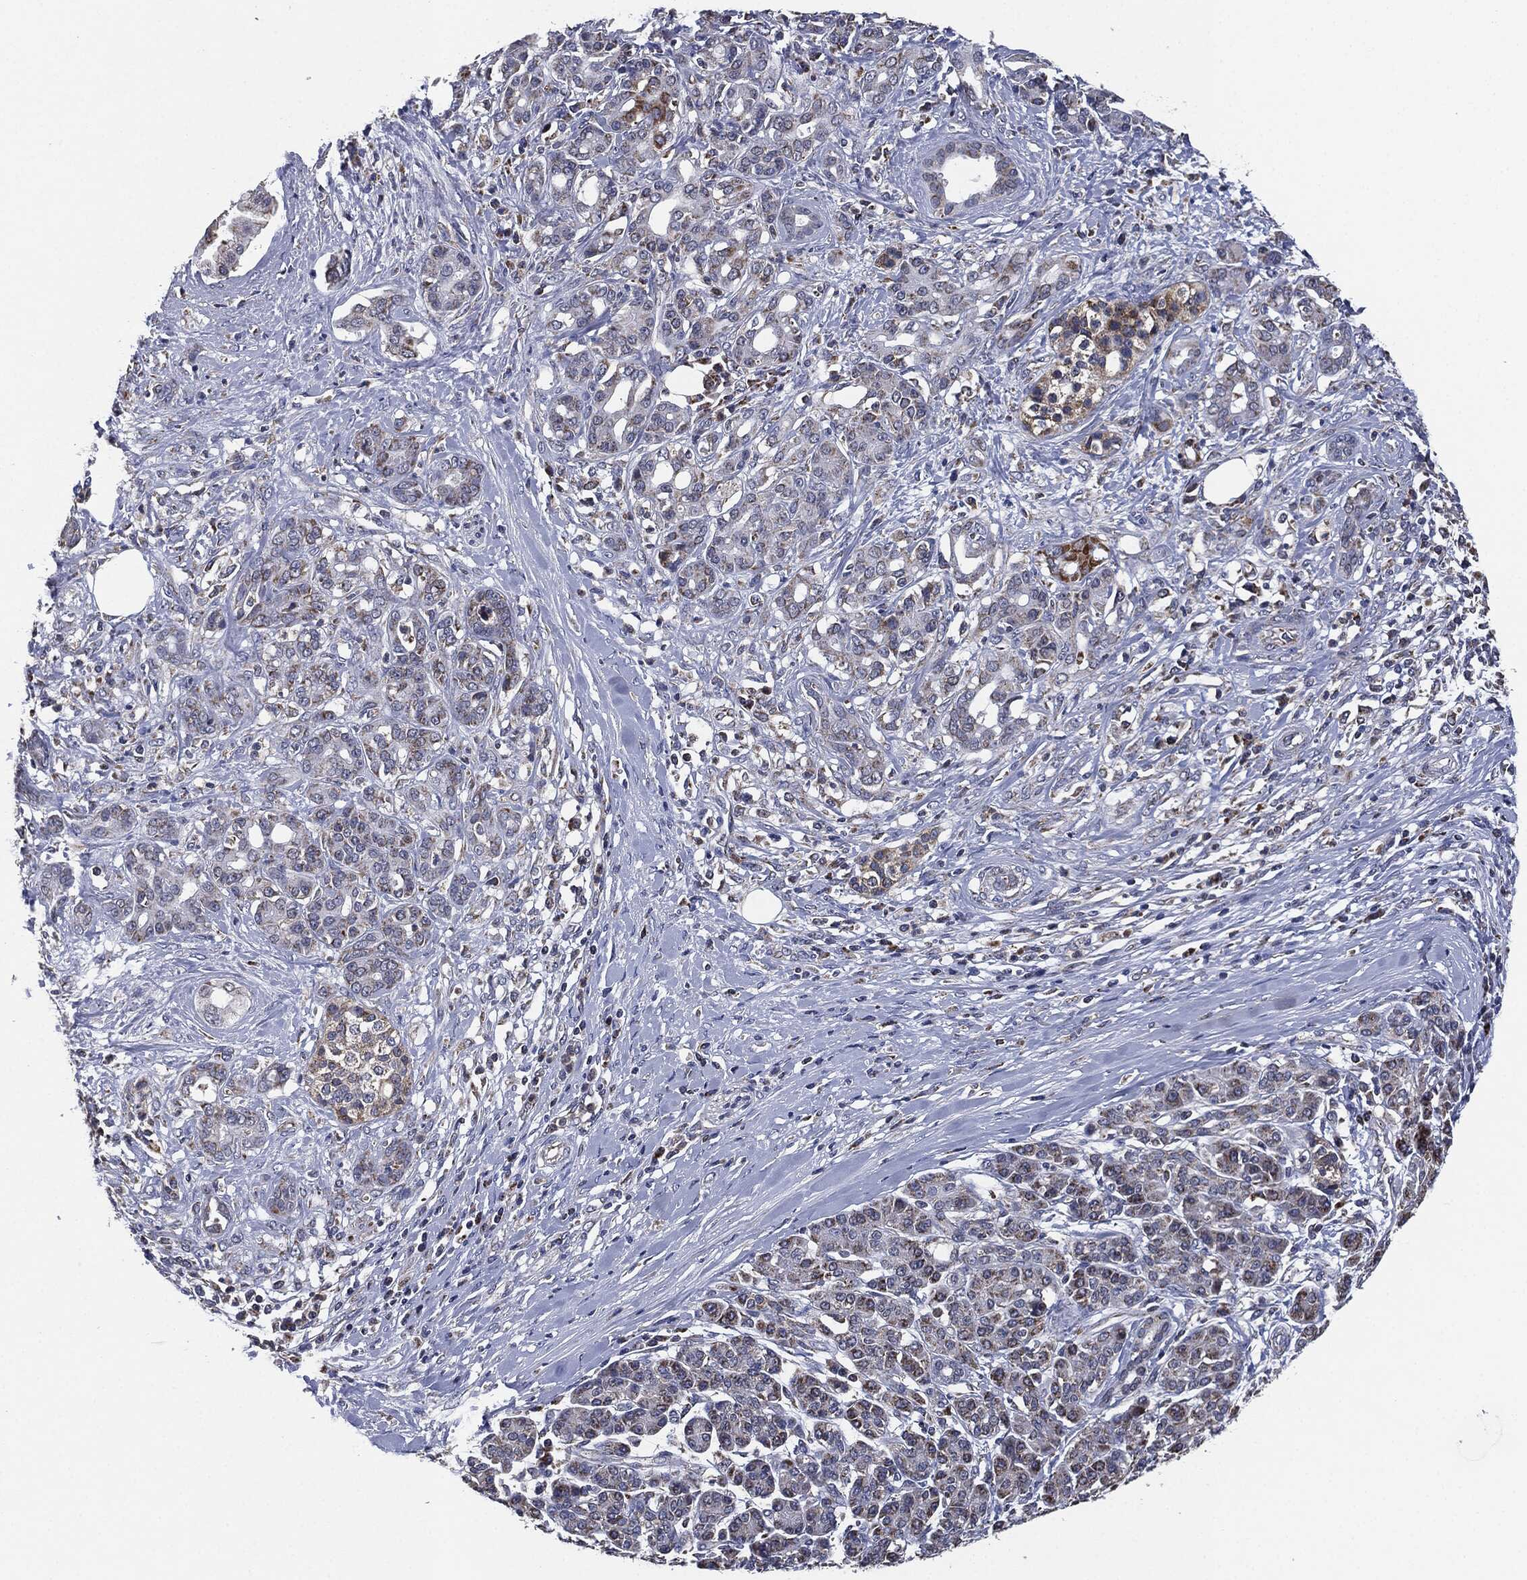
{"staining": {"intensity": "moderate", "quantity": "<25%", "location": "cytoplasmic/membranous"}, "tissue": "pancreatic cancer", "cell_type": "Tumor cells", "image_type": "cancer", "snomed": [{"axis": "morphology", "description": "Adenocarcinoma, NOS"}, {"axis": "topography", "description": "Pancreas"}], "caption": "An immunohistochemistry image of neoplastic tissue is shown. Protein staining in brown shows moderate cytoplasmic/membranous positivity in pancreatic cancer (adenocarcinoma) within tumor cells.", "gene": "NDUFV2", "patient": {"sex": "female", "age": 56}}